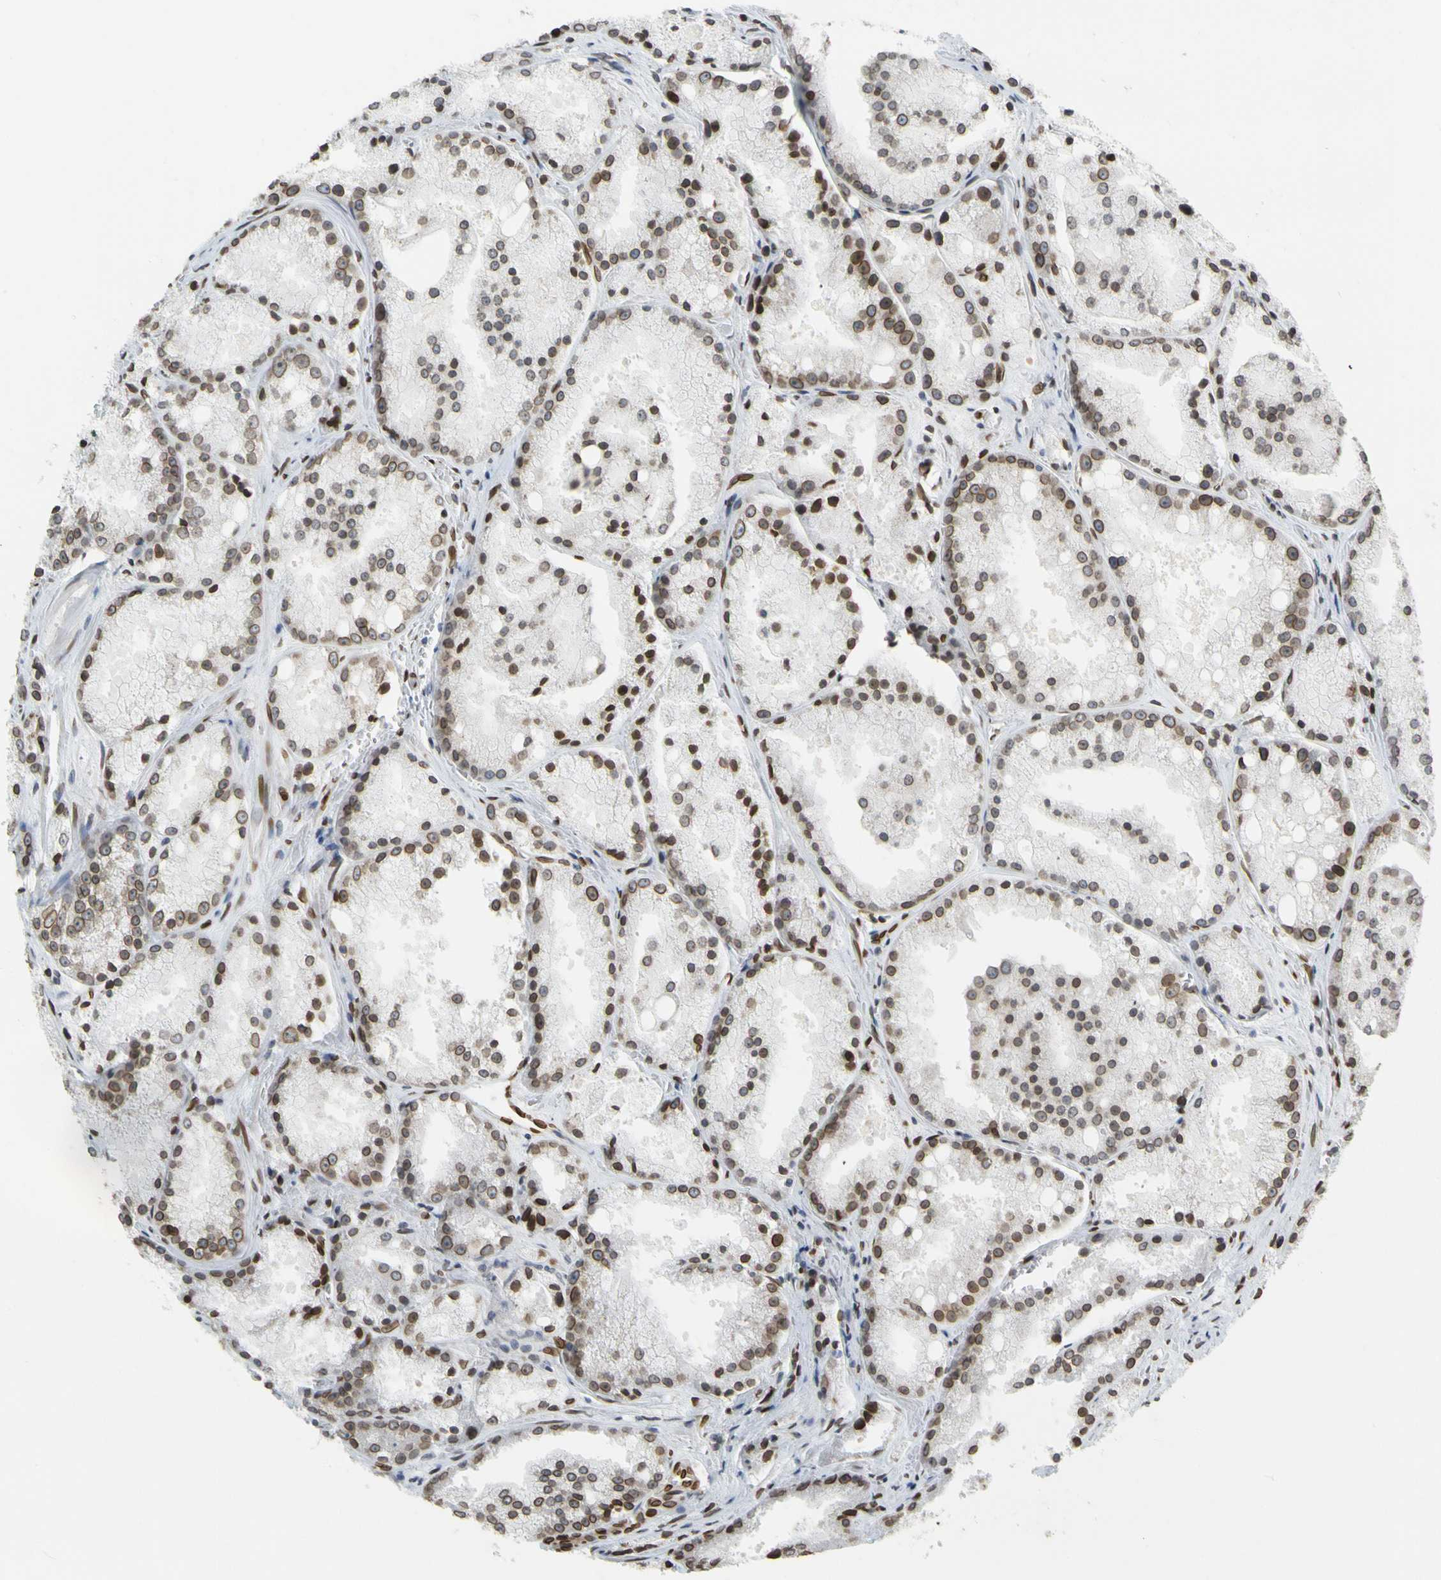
{"staining": {"intensity": "strong", "quantity": ">75%", "location": "nuclear"}, "tissue": "prostate cancer", "cell_type": "Tumor cells", "image_type": "cancer", "snomed": [{"axis": "morphology", "description": "Adenocarcinoma, Low grade"}, {"axis": "topography", "description": "Prostate"}], "caption": "This is an image of IHC staining of prostate cancer, which shows strong positivity in the nuclear of tumor cells.", "gene": "SUN1", "patient": {"sex": "male", "age": 64}}